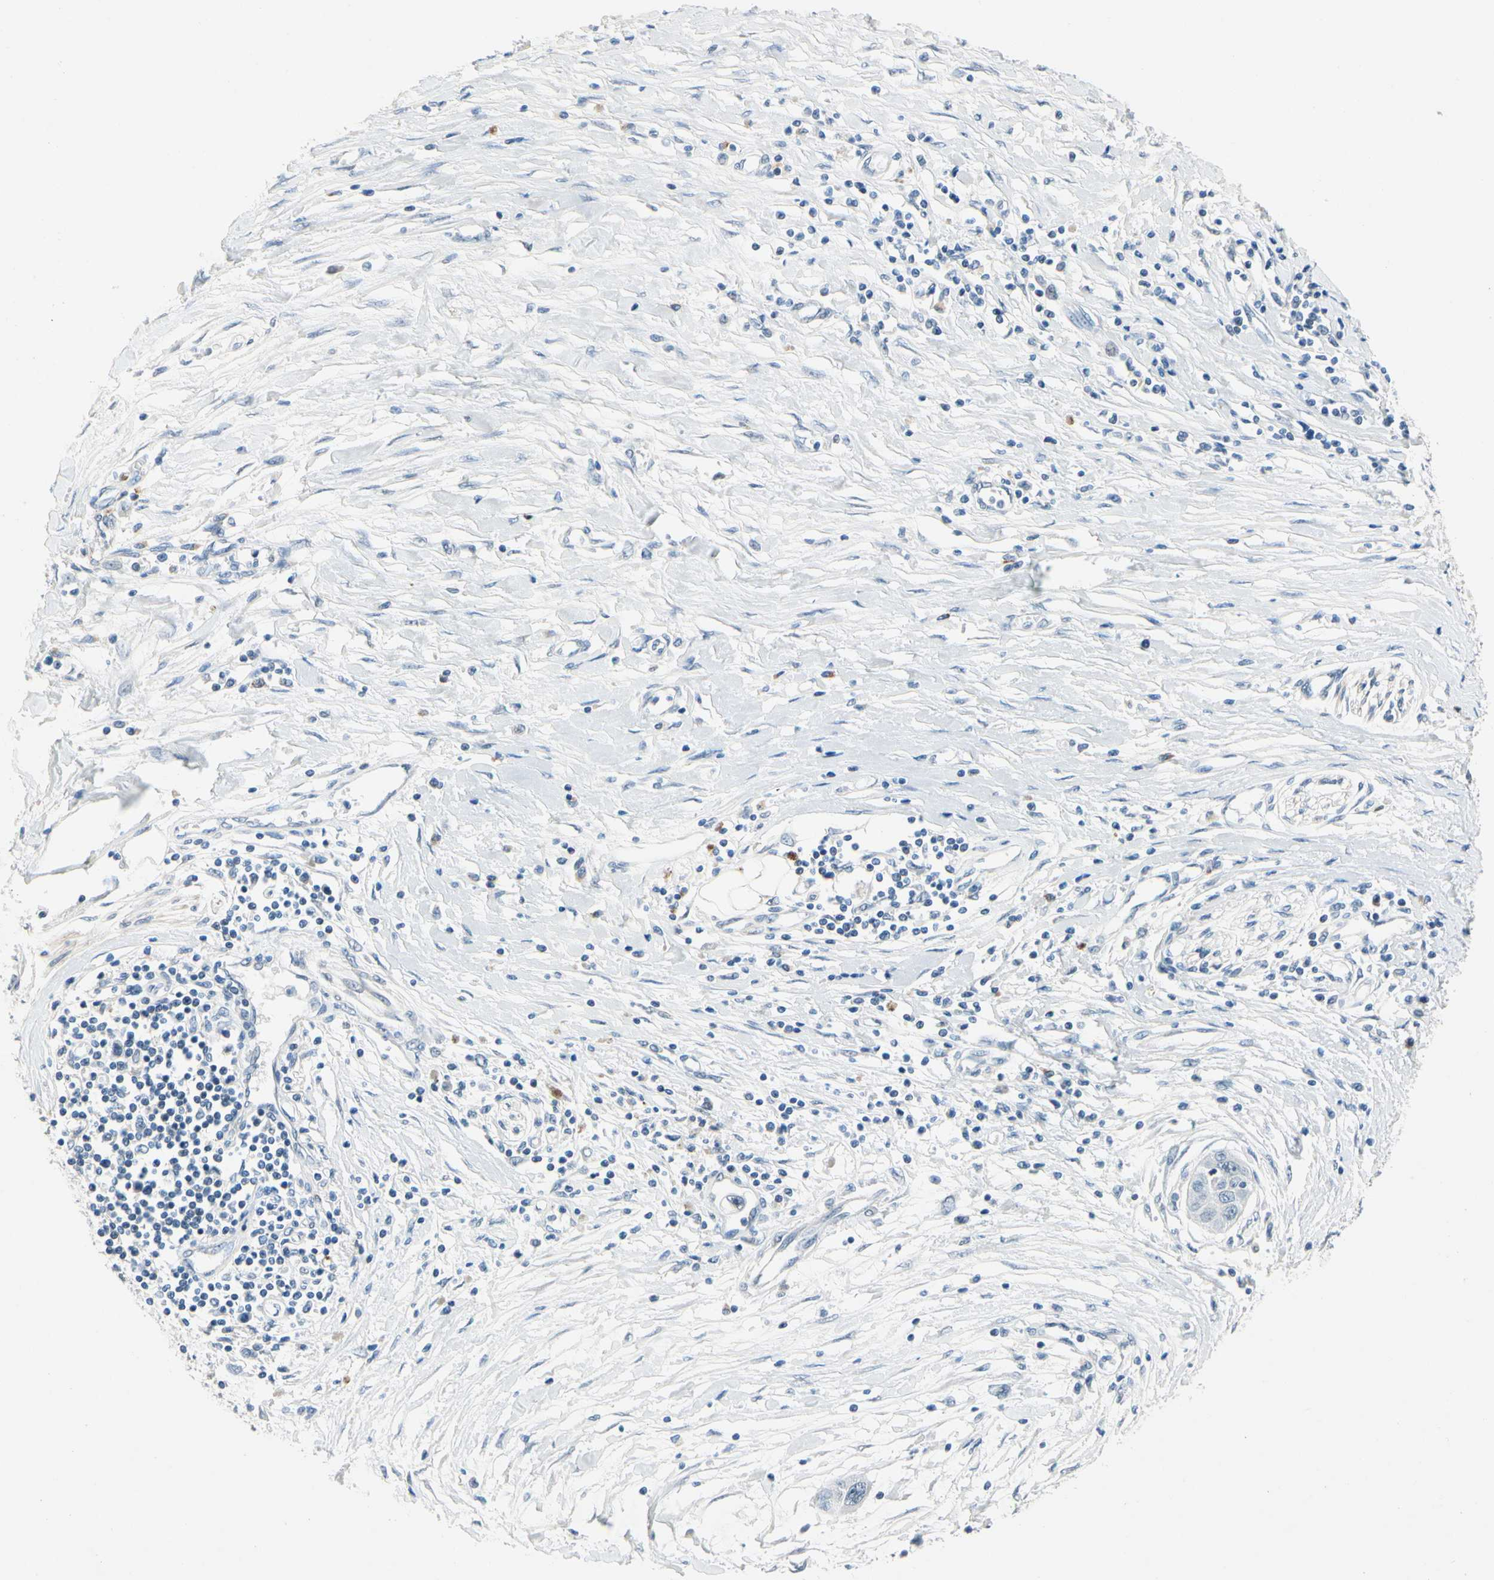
{"staining": {"intensity": "negative", "quantity": "none", "location": "none"}, "tissue": "pancreatic cancer", "cell_type": "Tumor cells", "image_type": "cancer", "snomed": [{"axis": "morphology", "description": "Adenocarcinoma, NOS"}, {"axis": "topography", "description": "Pancreas"}], "caption": "Immunohistochemistry image of neoplastic tissue: human pancreatic adenocarcinoma stained with DAB (3,3'-diaminobenzidine) reveals no significant protein staining in tumor cells.", "gene": "SLC27A6", "patient": {"sex": "female", "age": 70}}